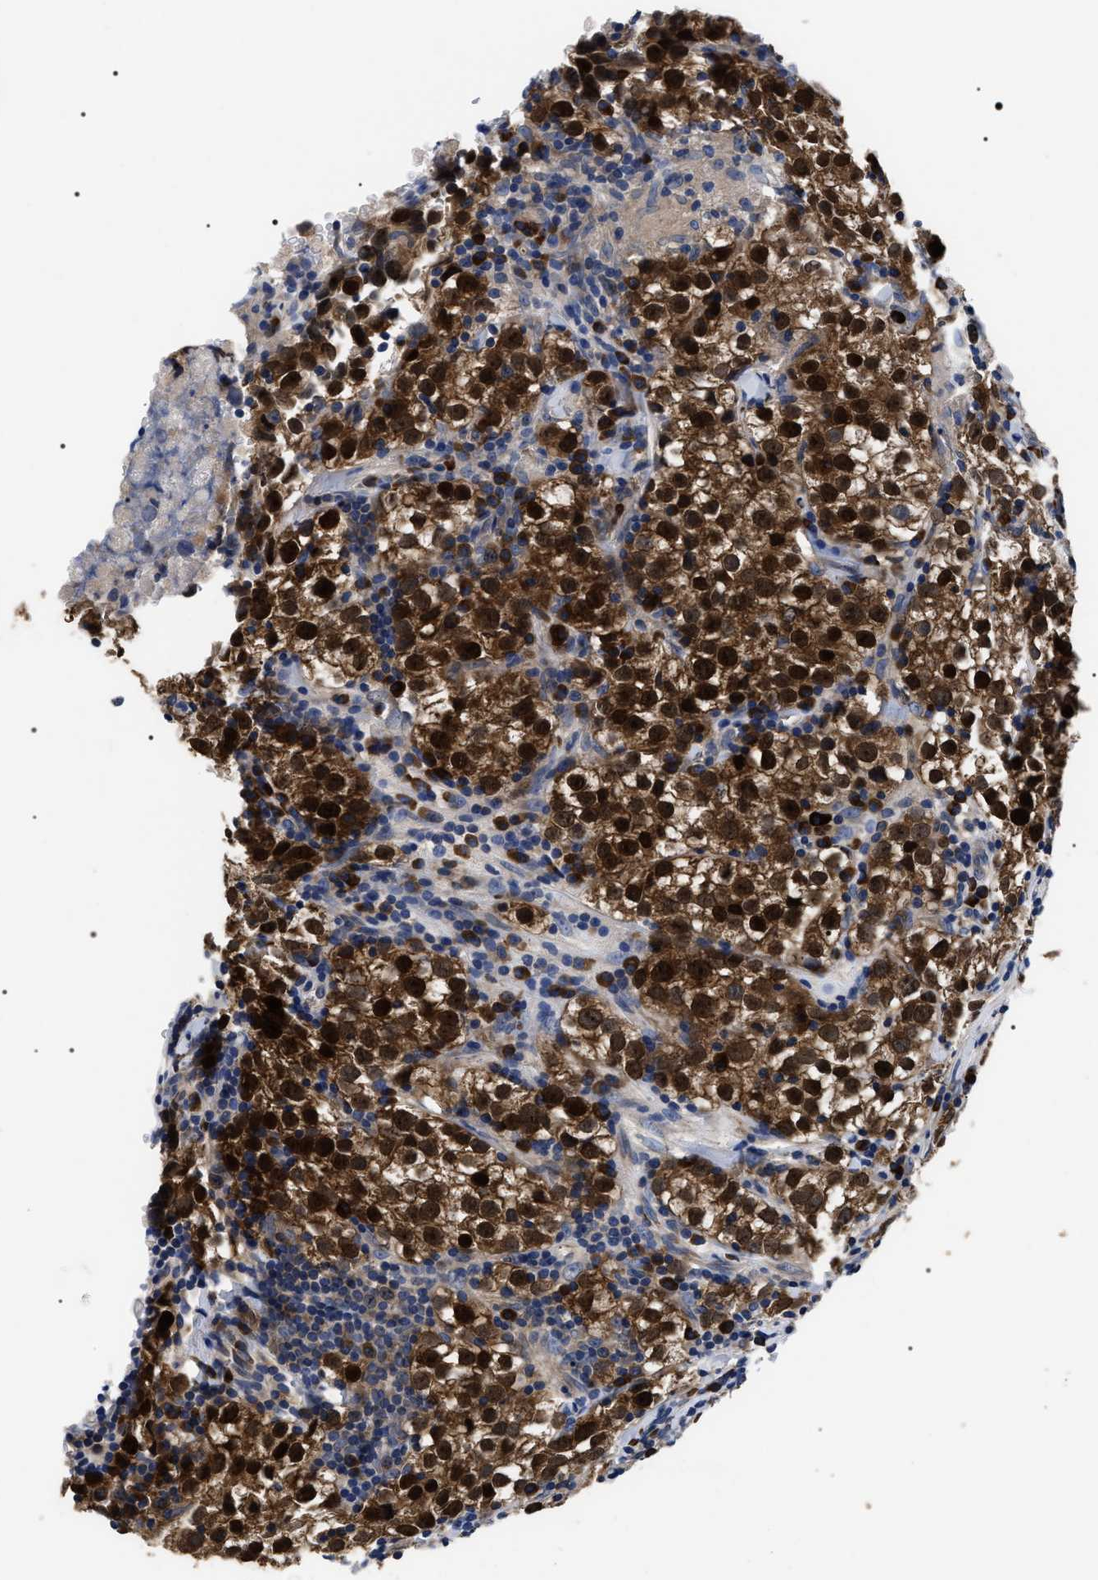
{"staining": {"intensity": "strong", "quantity": ">75%", "location": "cytoplasmic/membranous,nuclear"}, "tissue": "testis cancer", "cell_type": "Tumor cells", "image_type": "cancer", "snomed": [{"axis": "morphology", "description": "Seminoma, NOS"}, {"axis": "morphology", "description": "Carcinoma, Embryonal, NOS"}, {"axis": "topography", "description": "Testis"}], "caption": "Immunohistochemical staining of human testis cancer displays high levels of strong cytoplasmic/membranous and nuclear staining in about >75% of tumor cells. The protein is shown in brown color, while the nuclei are stained blue.", "gene": "MIS18A", "patient": {"sex": "male", "age": 36}}